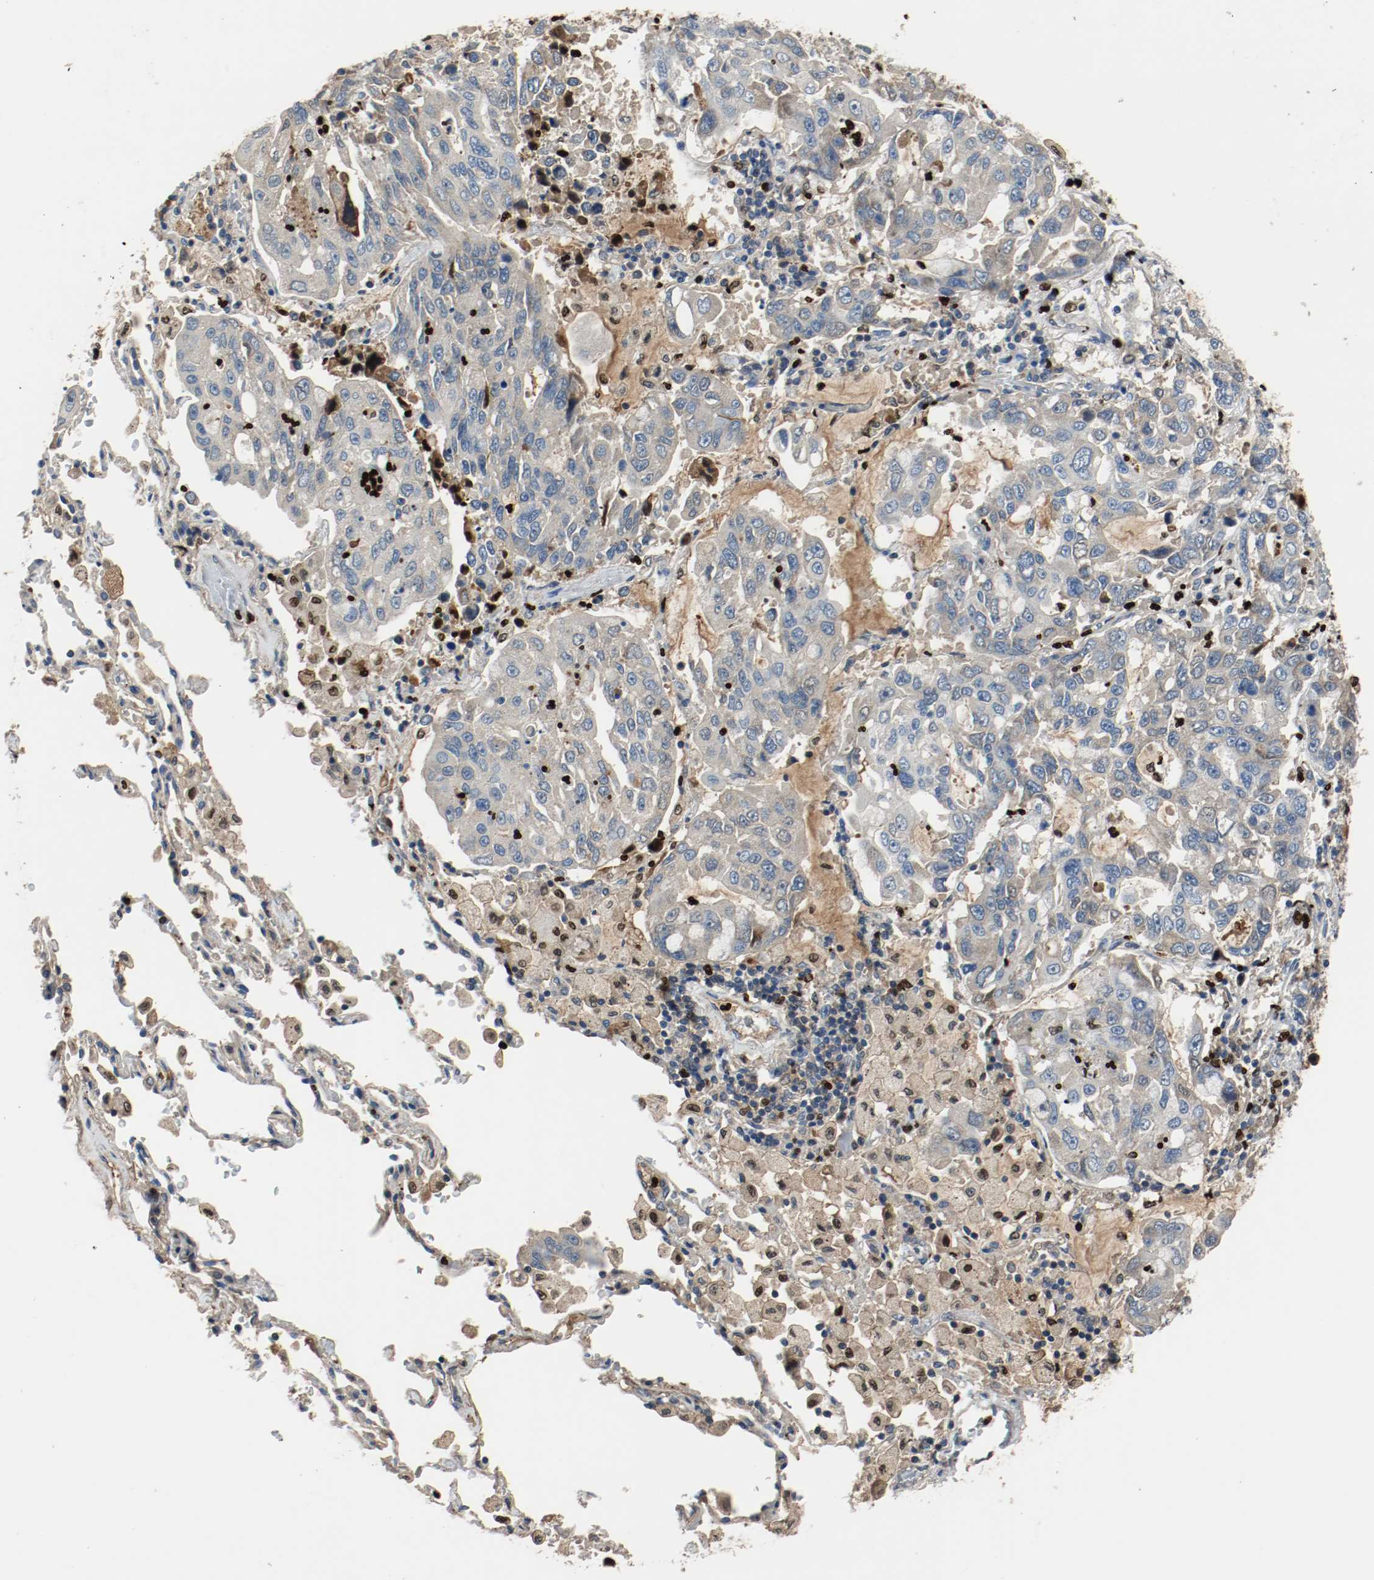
{"staining": {"intensity": "negative", "quantity": "none", "location": "none"}, "tissue": "lung cancer", "cell_type": "Tumor cells", "image_type": "cancer", "snomed": [{"axis": "morphology", "description": "Adenocarcinoma, NOS"}, {"axis": "topography", "description": "Lung"}], "caption": "Micrograph shows no significant protein expression in tumor cells of lung cancer.", "gene": "BLK", "patient": {"sex": "male", "age": 64}}